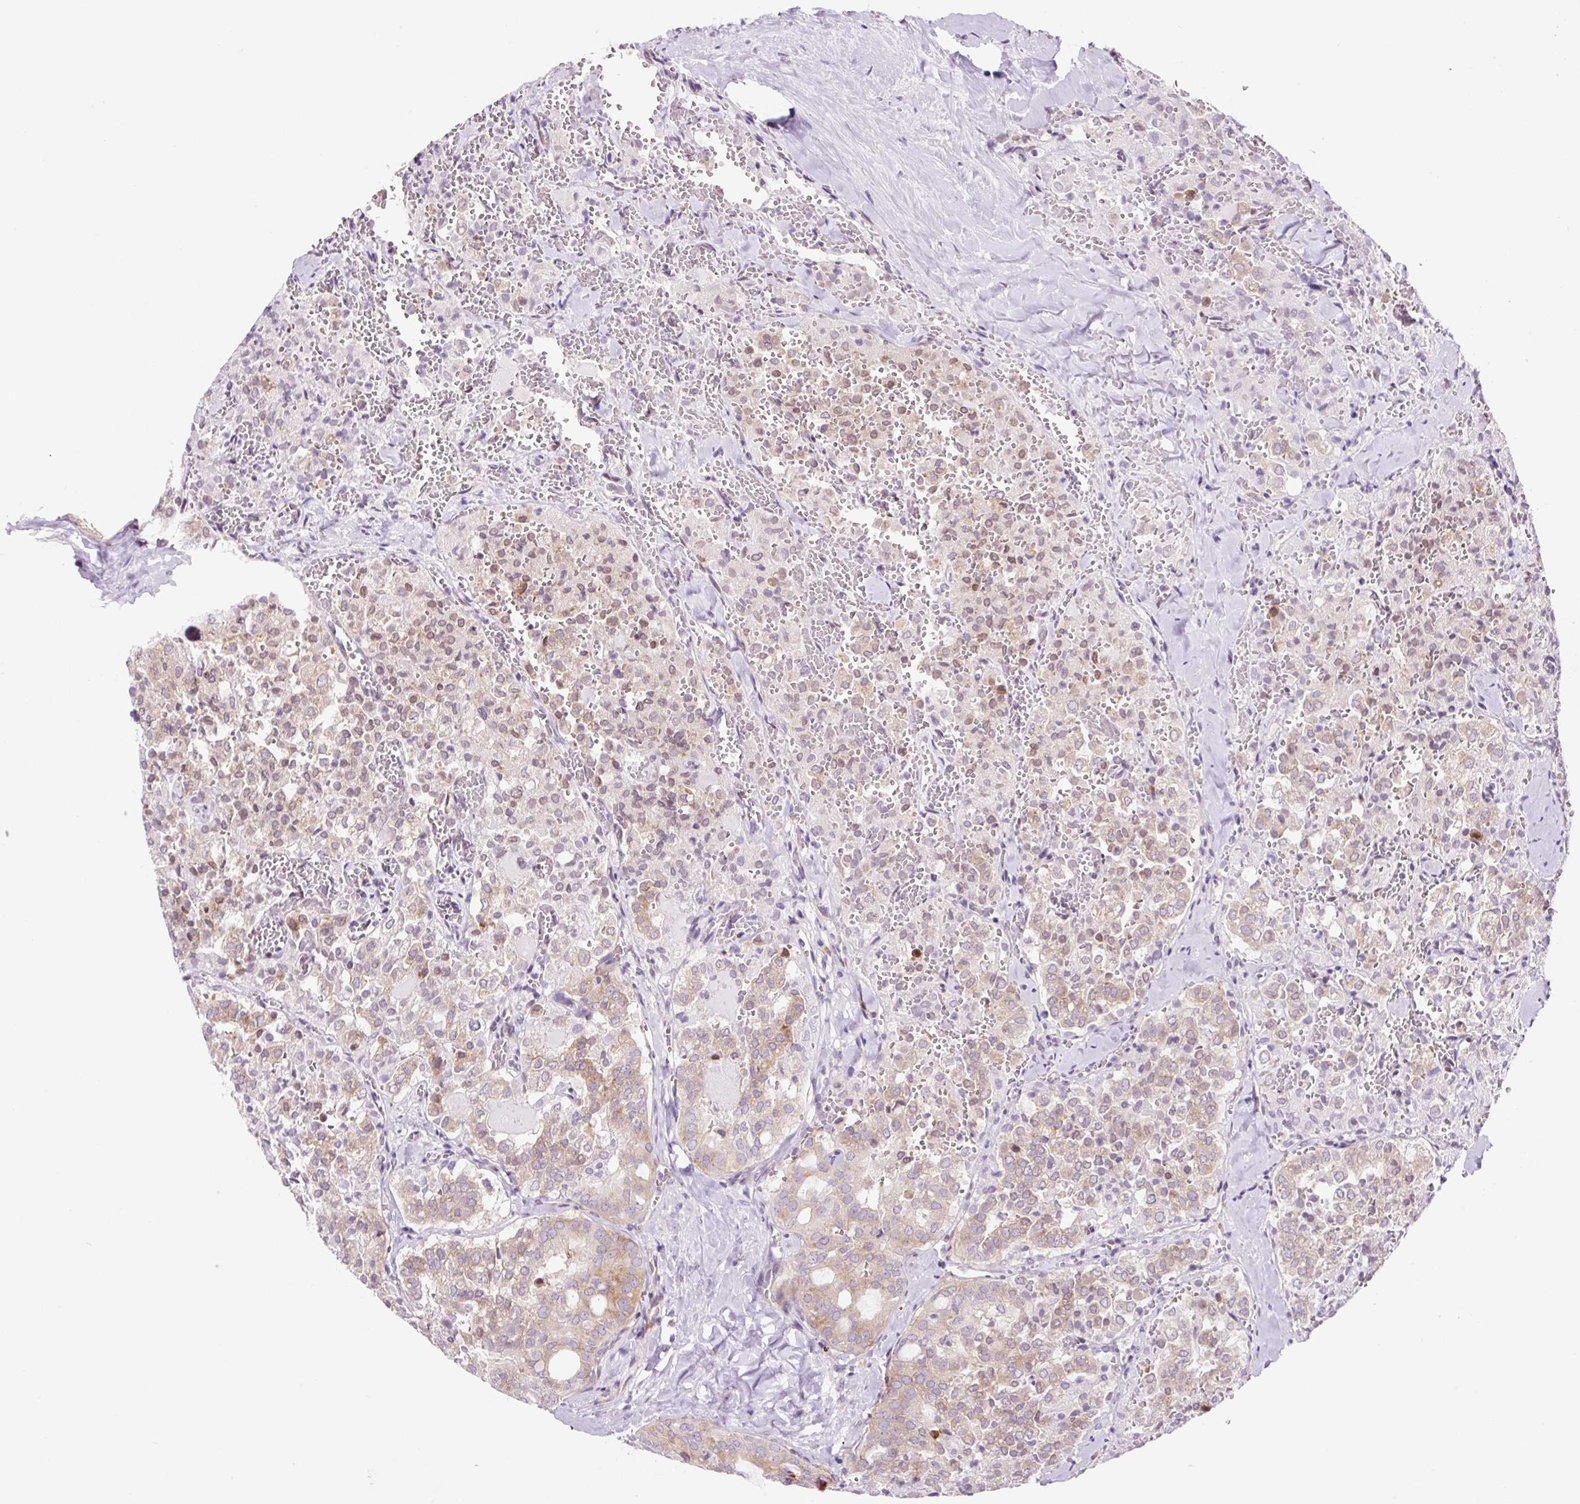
{"staining": {"intensity": "weak", "quantity": ">75%", "location": "cytoplasmic/membranous"}, "tissue": "thyroid cancer", "cell_type": "Tumor cells", "image_type": "cancer", "snomed": [{"axis": "morphology", "description": "Follicular adenoma carcinoma, NOS"}, {"axis": "topography", "description": "Thyroid gland"}], "caption": "An image of thyroid cancer stained for a protein reveals weak cytoplasmic/membranous brown staining in tumor cells.", "gene": "RPL41", "patient": {"sex": "male", "age": 75}}